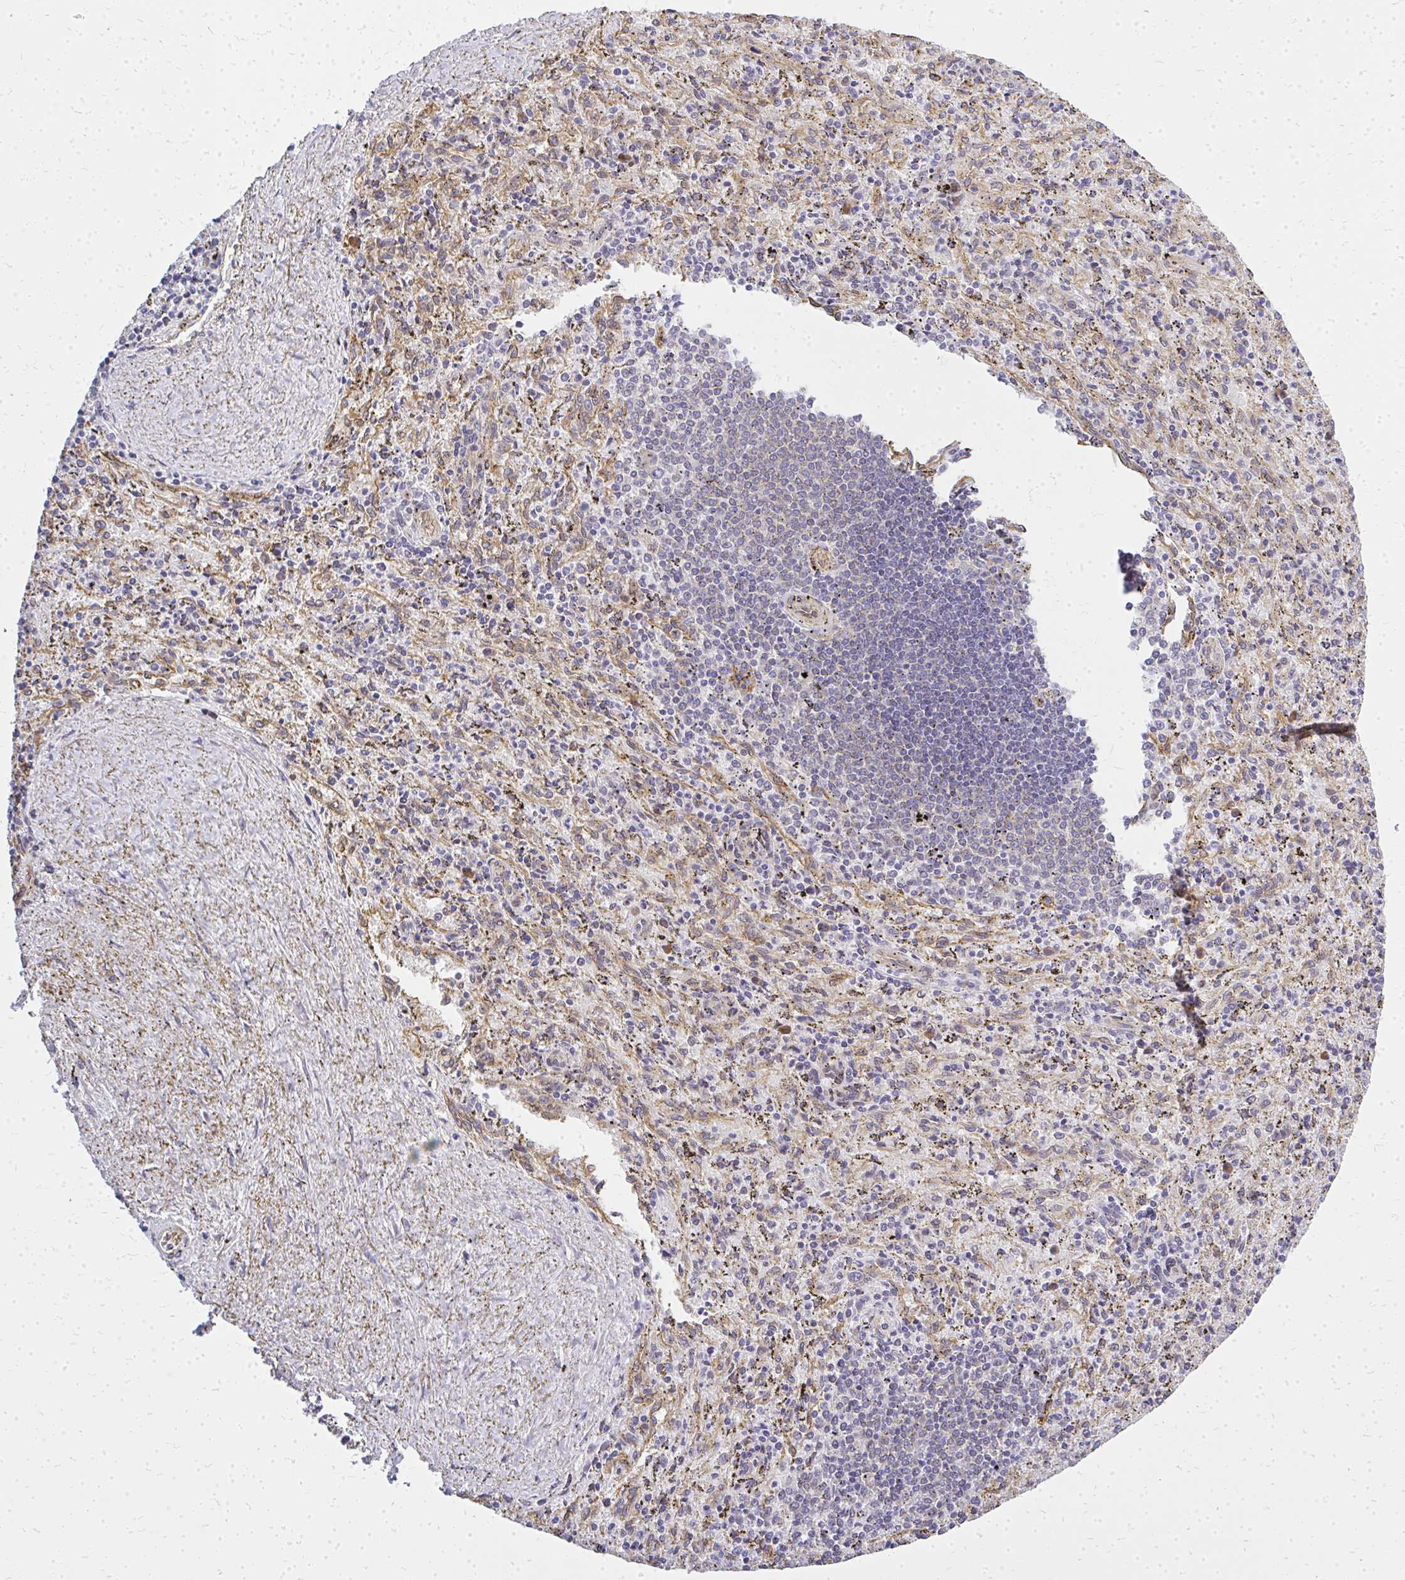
{"staining": {"intensity": "negative", "quantity": "none", "location": "none"}, "tissue": "spleen", "cell_type": "Cells in red pulp", "image_type": "normal", "snomed": [{"axis": "morphology", "description": "Normal tissue, NOS"}, {"axis": "topography", "description": "Spleen"}], "caption": "Immunohistochemical staining of normal human spleen reveals no significant staining in cells in red pulp.", "gene": "ENSG00000258472", "patient": {"sex": "male", "age": 57}}